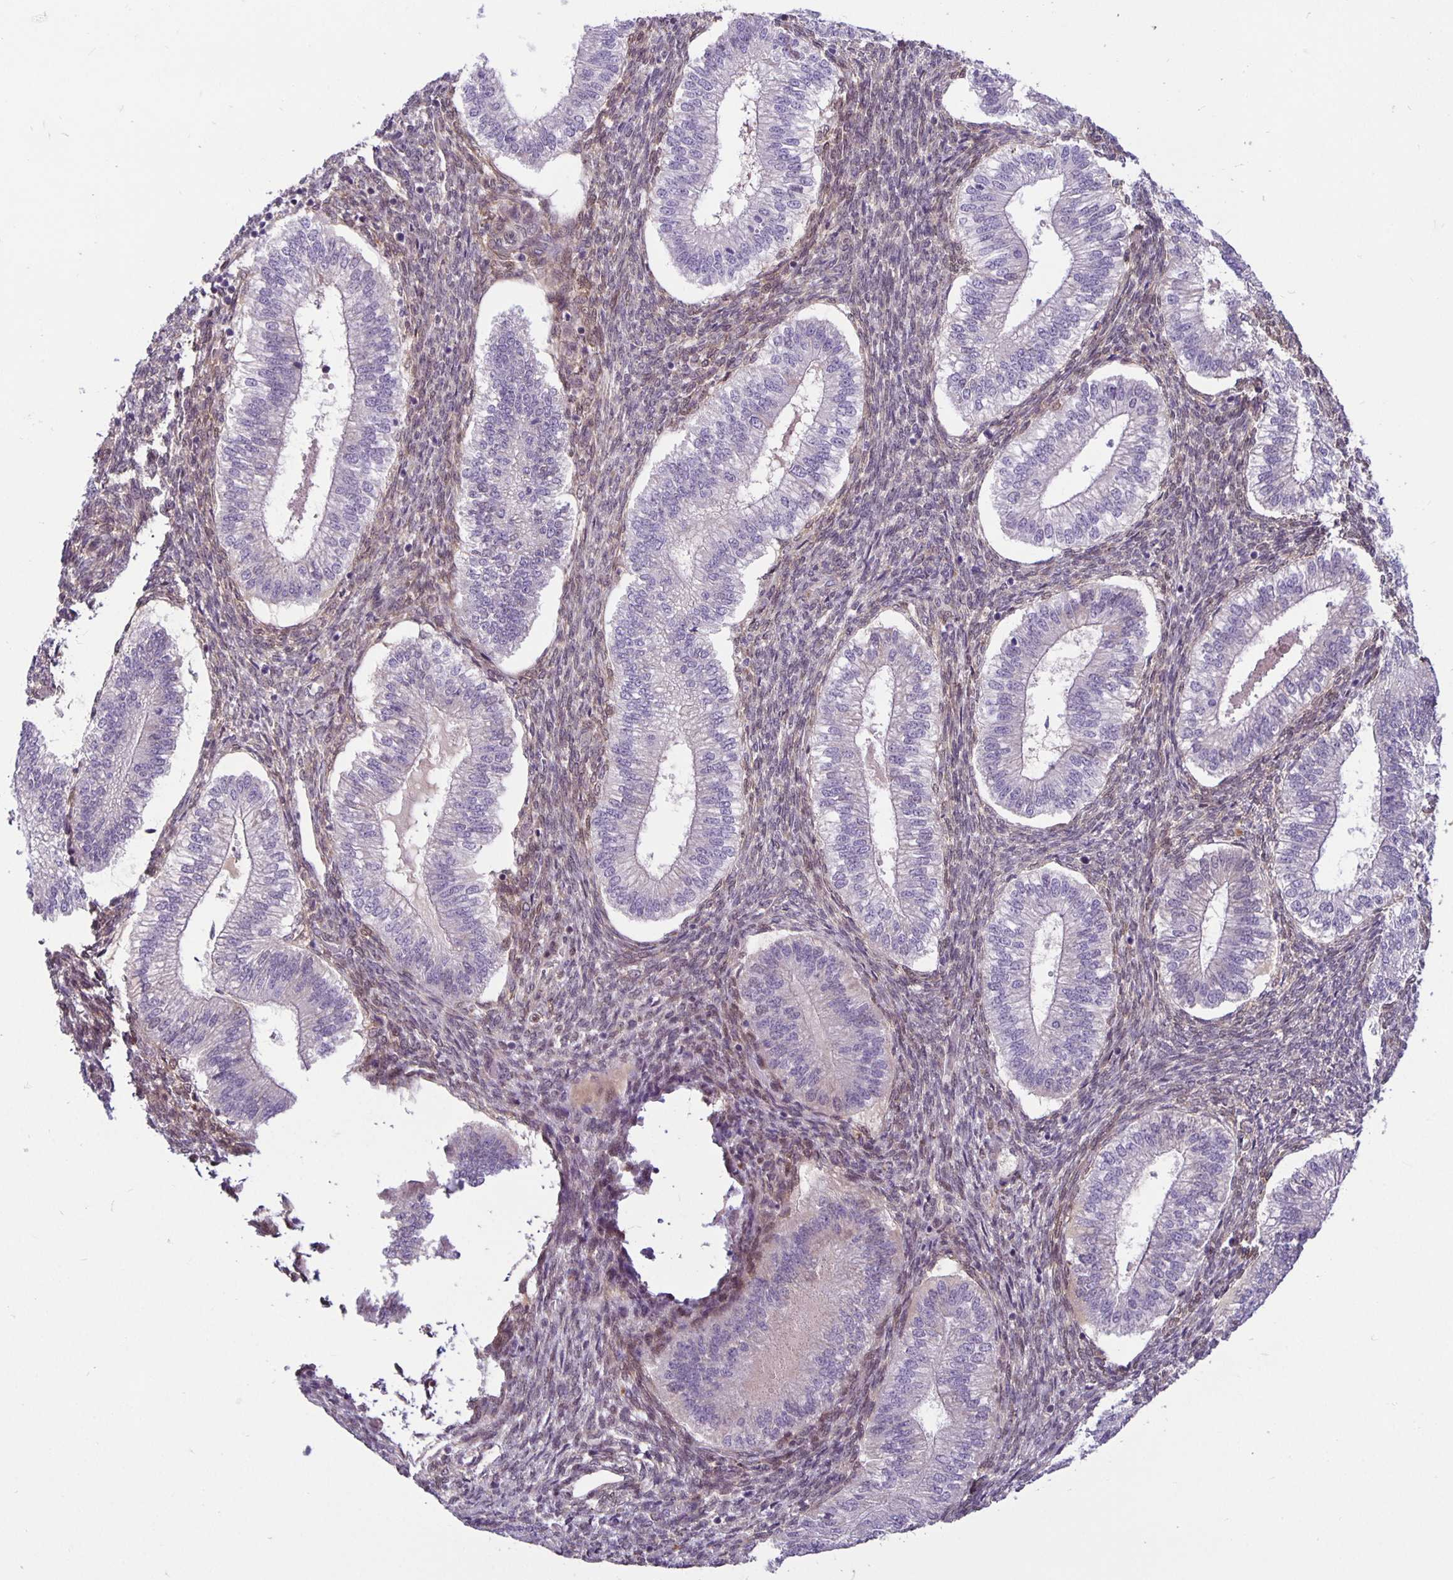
{"staining": {"intensity": "weak", "quantity": "25%-75%", "location": "cytoplasmic/membranous"}, "tissue": "endometrium", "cell_type": "Cells in endometrial stroma", "image_type": "normal", "snomed": [{"axis": "morphology", "description": "Normal tissue, NOS"}, {"axis": "topography", "description": "Endometrium"}], "caption": "Brown immunohistochemical staining in unremarkable endometrium shows weak cytoplasmic/membranous expression in about 25%-75% of cells in endometrial stroma. The staining was performed using DAB (3,3'-diaminobenzidine) to visualize the protein expression in brown, while the nuclei were stained in blue with hematoxylin (Magnification: 20x).", "gene": "TAX1BP3", "patient": {"sex": "female", "age": 25}}